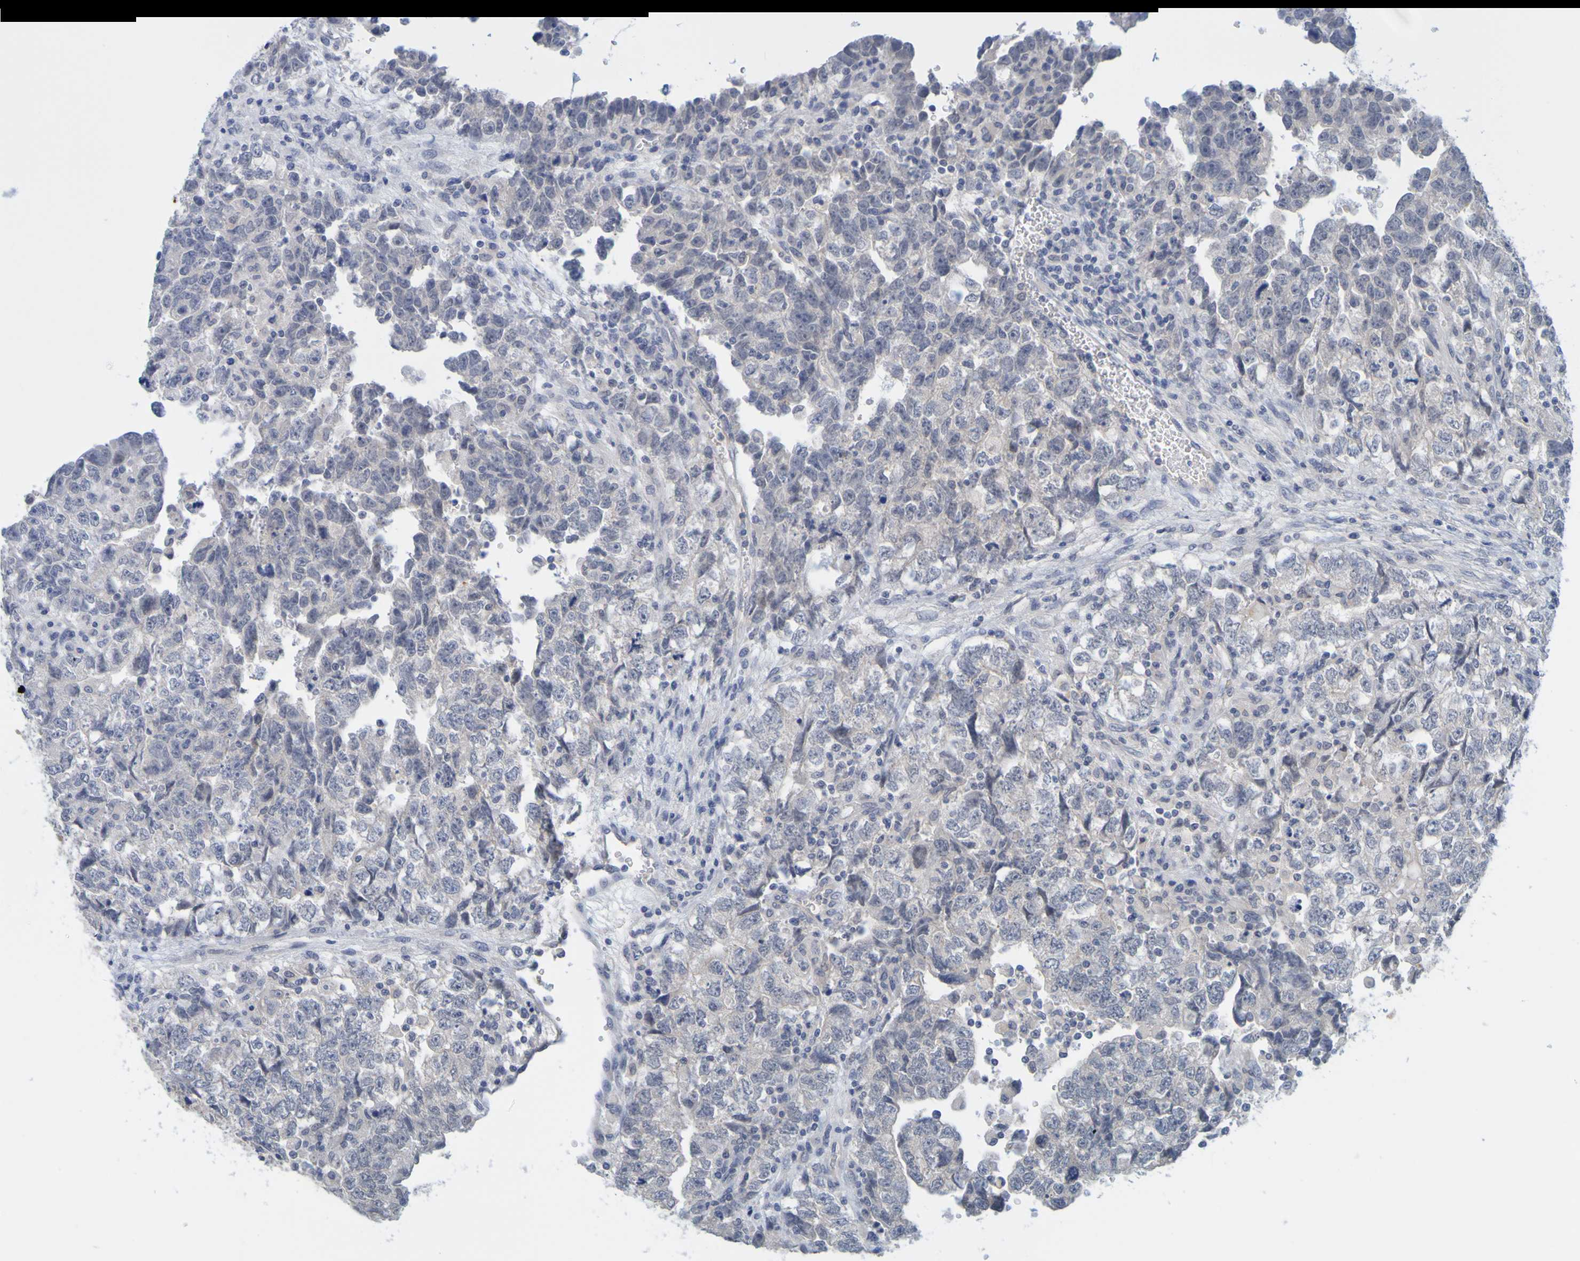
{"staining": {"intensity": "negative", "quantity": "none", "location": "none"}, "tissue": "testis cancer", "cell_type": "Tumor cells", "image_type": "cancer", "snomed": [{"axis": "morphology", "description": "Carcinoma, Embryonal, NOS"}, {"axis": "topography", "description": "Testis"}], "caption": "Tumor cells show no significant protein expression in testis embryonal carcinoma.", "gene": "ENDOU", "patient": {"sex": "male", "age": 36}}